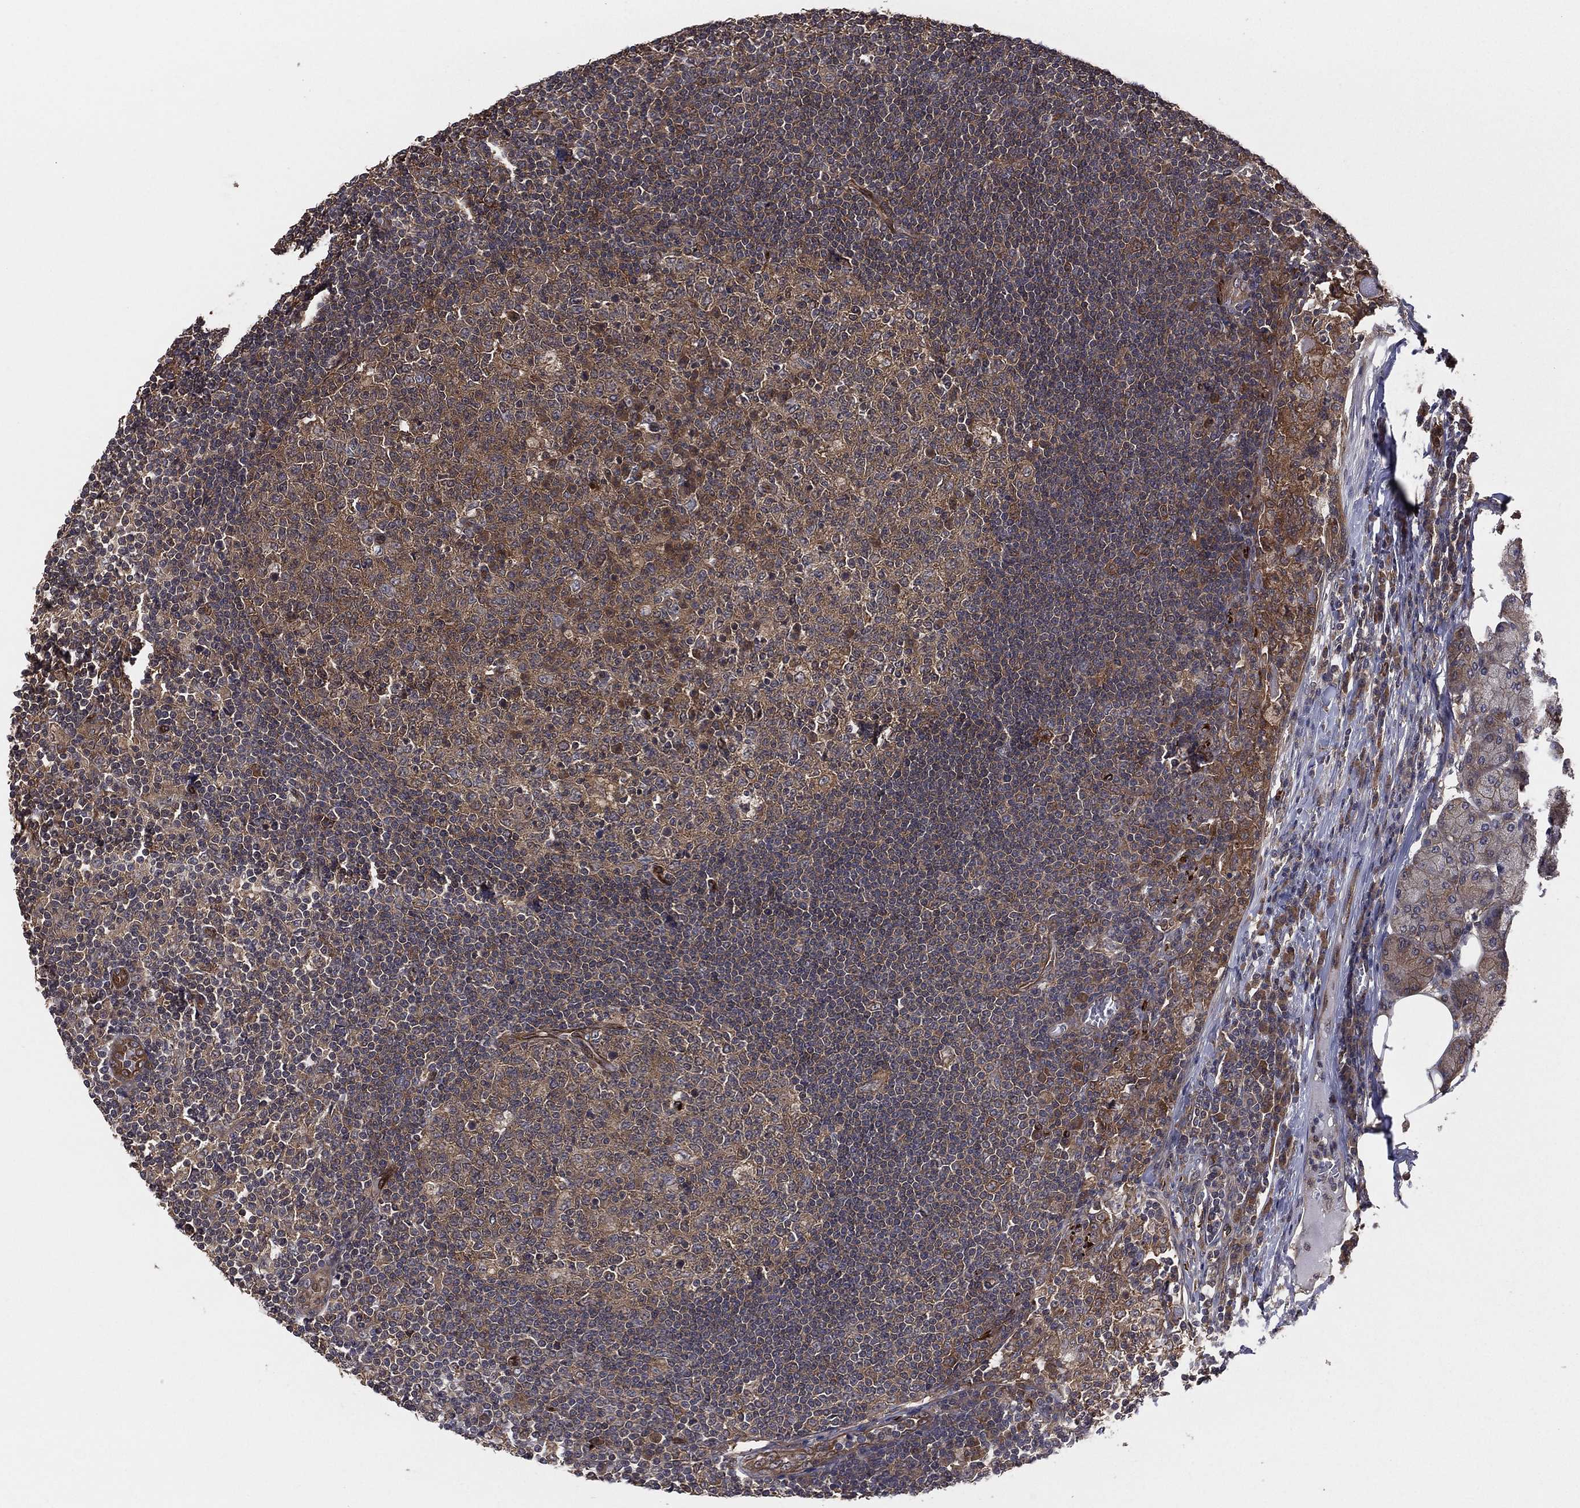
{"staining": {"intensity": "moderate", "quantity": ">75%", "location": "cytoplasmic/membranous"}, "tissue": "lymph node", "cell_type": "Germinal center cells", "image_type": "normal", "snomed": [{"axis": "morphology", "description": "Normal tissue, NOS"}, {"axis": "topography", "description": "Lymph node"}, {"axis": "topography", "description": "Salivary gland"}], "caption": "Immunohistochemistry (IHC) photomicrograph of normal human lymph node stained for a protein (brown), which reveals medium levels of moderate cytoplasmic/membranous positivity in about >75% of germinal center cells.", "gene": "CERT1", "patient": {"sex": "male", "age": 83}}